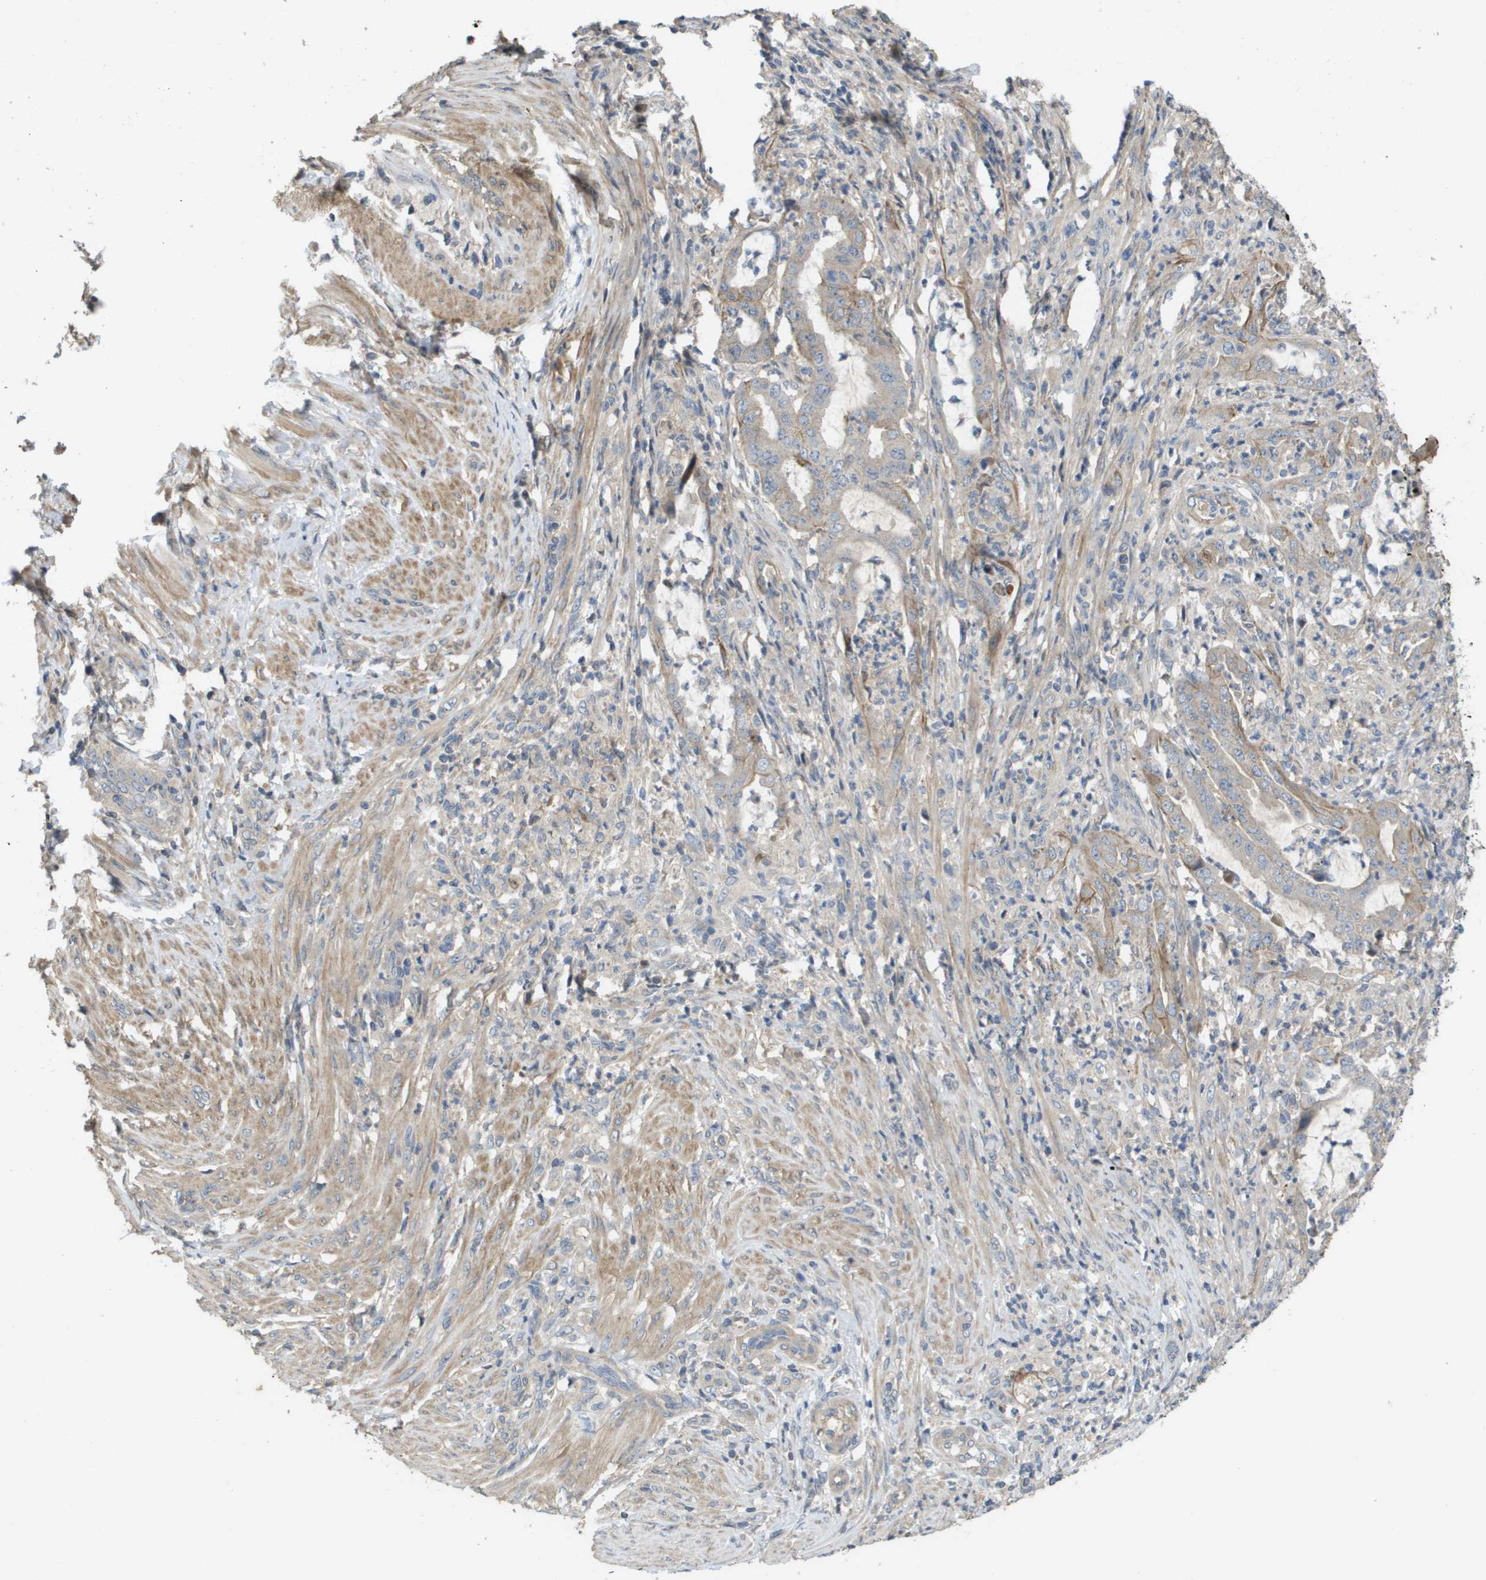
{"staining": {"intensity": "weak", "quantity": "<25%", "location": "cytoplasmic/membranous"}, "tissue": "endometrial cancer", "cell_type": "Tumor cells", "image_type": "cancer", "snomed": [{"axis": "morphology", "description": "Adenocarcinoma, NOS"}, {"axis": "topography", "description": "Endometrium"}], "caption": "Immunohistochemistry (IHC) of human adenocarcinoma (endometrial) reveals no staining in tumor cells.", "gene": "KRT23", "patient": {"sex": "female", "age": 70}}